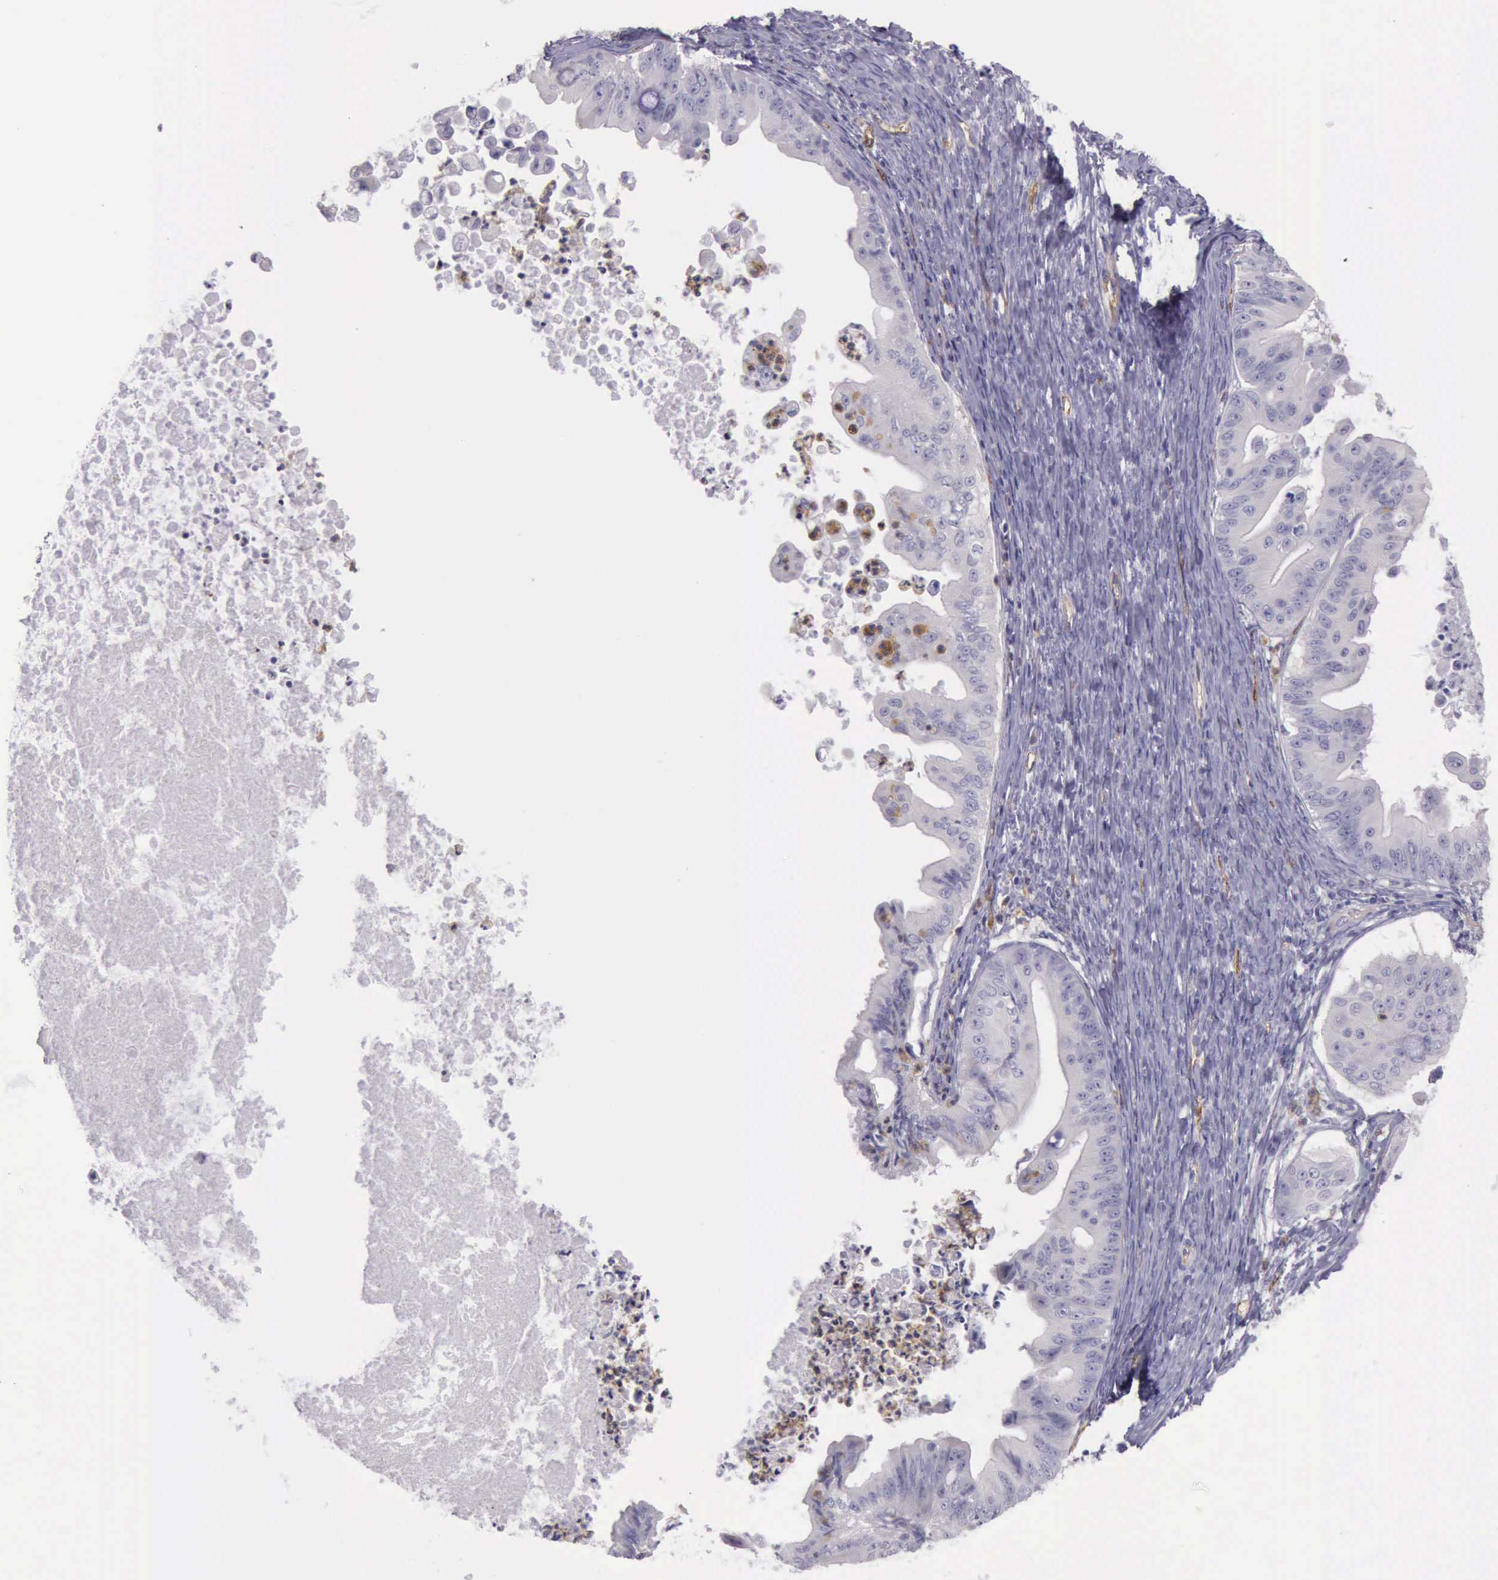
{"staining": {"intensity": "negative", "quantity": "none", "location": "none"}, "tissue": "ovarian cancer", "cell_type": "Tumor cells", "image_type": "cancer", "snomed": [{"axis": "morphology", "description": "Cystadenocarcinoma, mucinous, NOS"}, {"axis": "topography", "description": "Ovary"}], "caption": "IHC photomicrograph of neoplastic tissue: human ovarian mucinous cystadenocarcinoma stained with DAB (3,3'-diaminobenzidine) displays no significant protein positivity in tumor cells.", "gene": "TCEANC", "patient": {"sex": "female", "age": 37}}